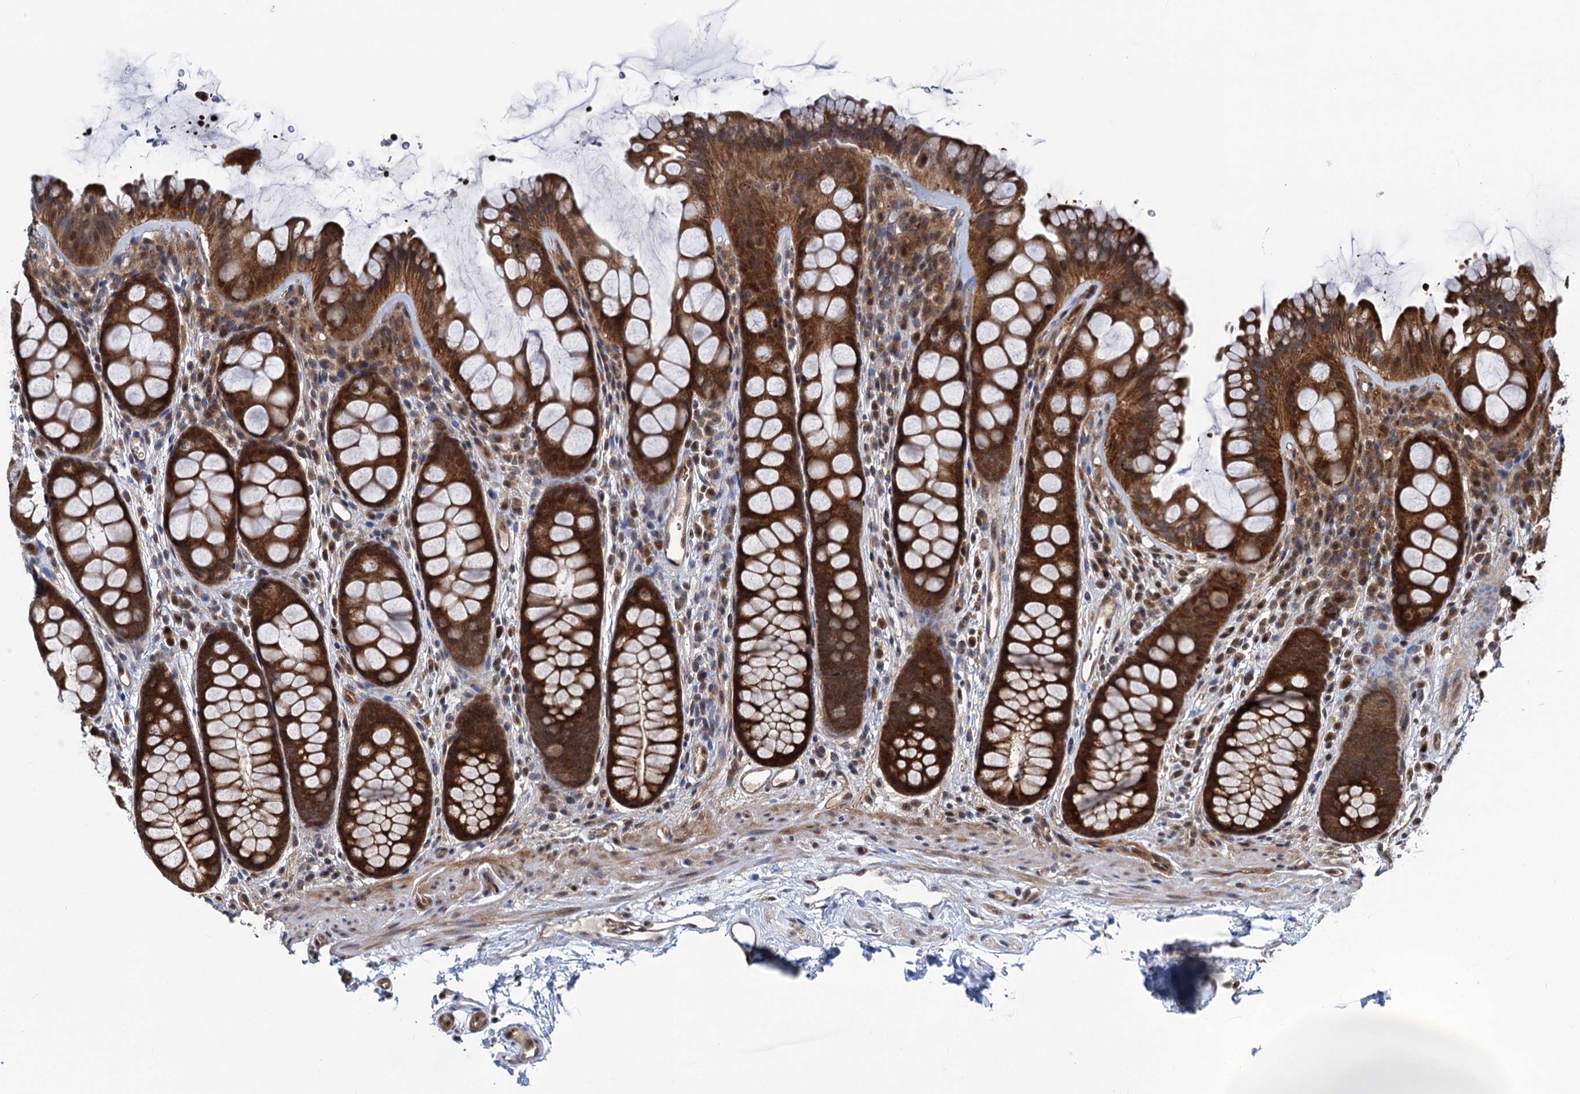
{"staining": {"intensity": "moderate", "quantity": ">75%", "location": "cytoplasmic/membranous,nuclear"}, "tissue": "colon", "cell_type": "Endothelial cells", "image_type": "normal", "snomed": [{"axis": "morphology", "description": "Normal tissue, NOS"}, {"axis": "topography", "description": "Colon"}], "caption": "Immunohistochemistry (IHC) histopathology image of unremarkable human colon stained for a protein (brown), which shows medium levels of moderate cytoplasmic/membranous,nuclear expression in approximately >75% of endothelial cells.", "gene": "GPBP1", "patient": {"sex": "female", "age": 82}}